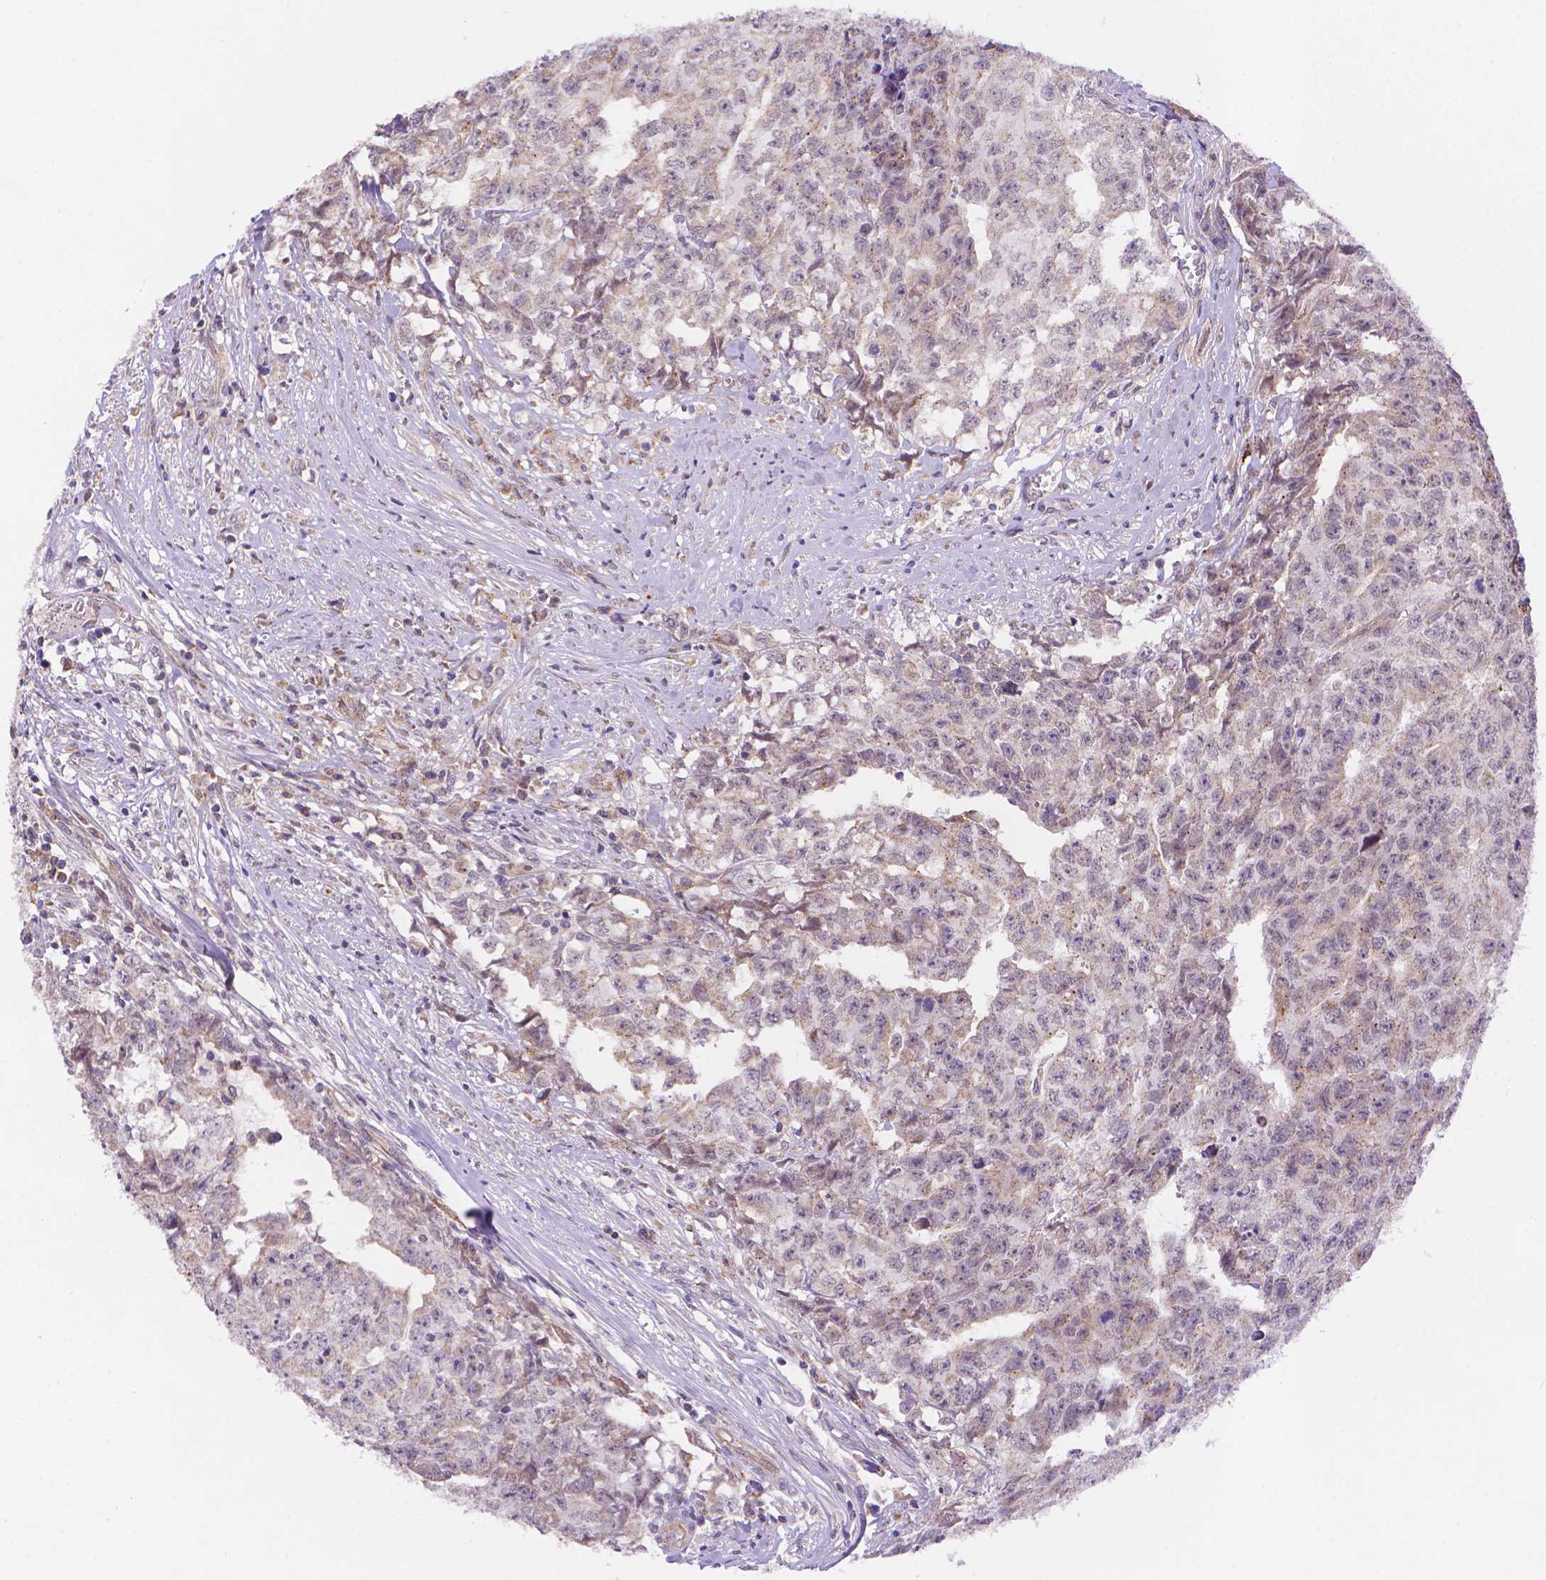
{"staining": {"intensity": "weak", "quantity": "<25%", "location": "cytoplasmic/membranous"}, "tissue": "testis cancer", "cell_type": "Tumor cells", "image_type": "cancer", "snomed": [{"axis": "morphology", "description": "Carcinoma, Embryonal, NOS"}, {"axis": "morphology", "description": "Teratoma, malignant, NOS"}, {"axis": "topography", "description": "Testis"}], "caption": "DAB (3,3'-diaminobenzidine) immunohistochemical staining of testis embryonal carcinoma displays no significant staining in tumor cells.", "gene": "CYYR1", "patient": {"sex": "male", "age": 24}}